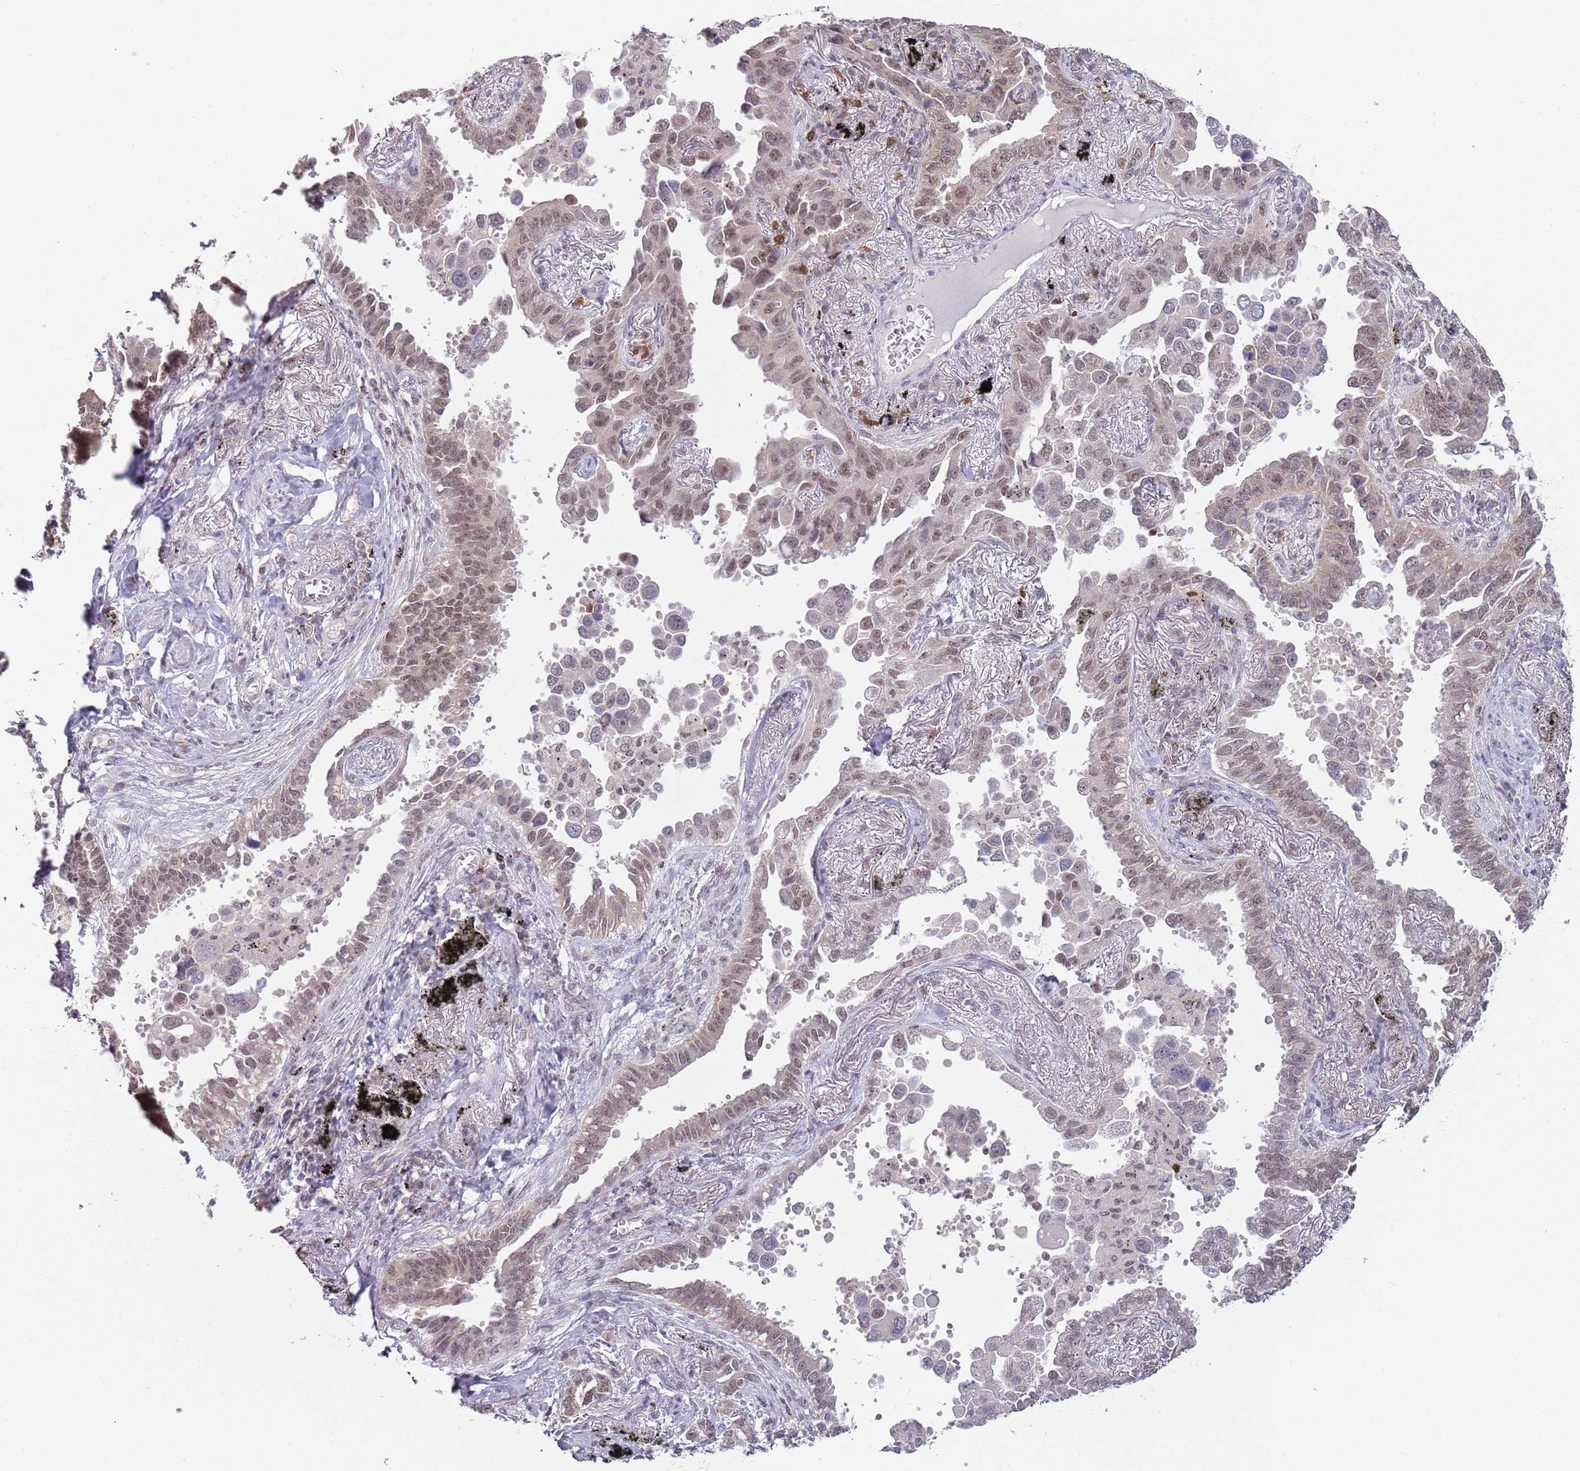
{"staining": {"intensity": "moderate", "quantity": "<25%", "location": "nuclear"}, "tissue": "lung cancer", "cell_type": "Tumor cells", "image_type": "cancer", "snomed": [{"axis": "morphology", "description": "Adenocarcinoma, NOS"}, {"axis": "topography", "description": "Lung"}], "caption": "Human lung adenocarcinoma stained with a protein marker shows moderate staining in tumor cells.", "gene": "SMARCAL1", "patient": {"sex": "male", "age": 67}}